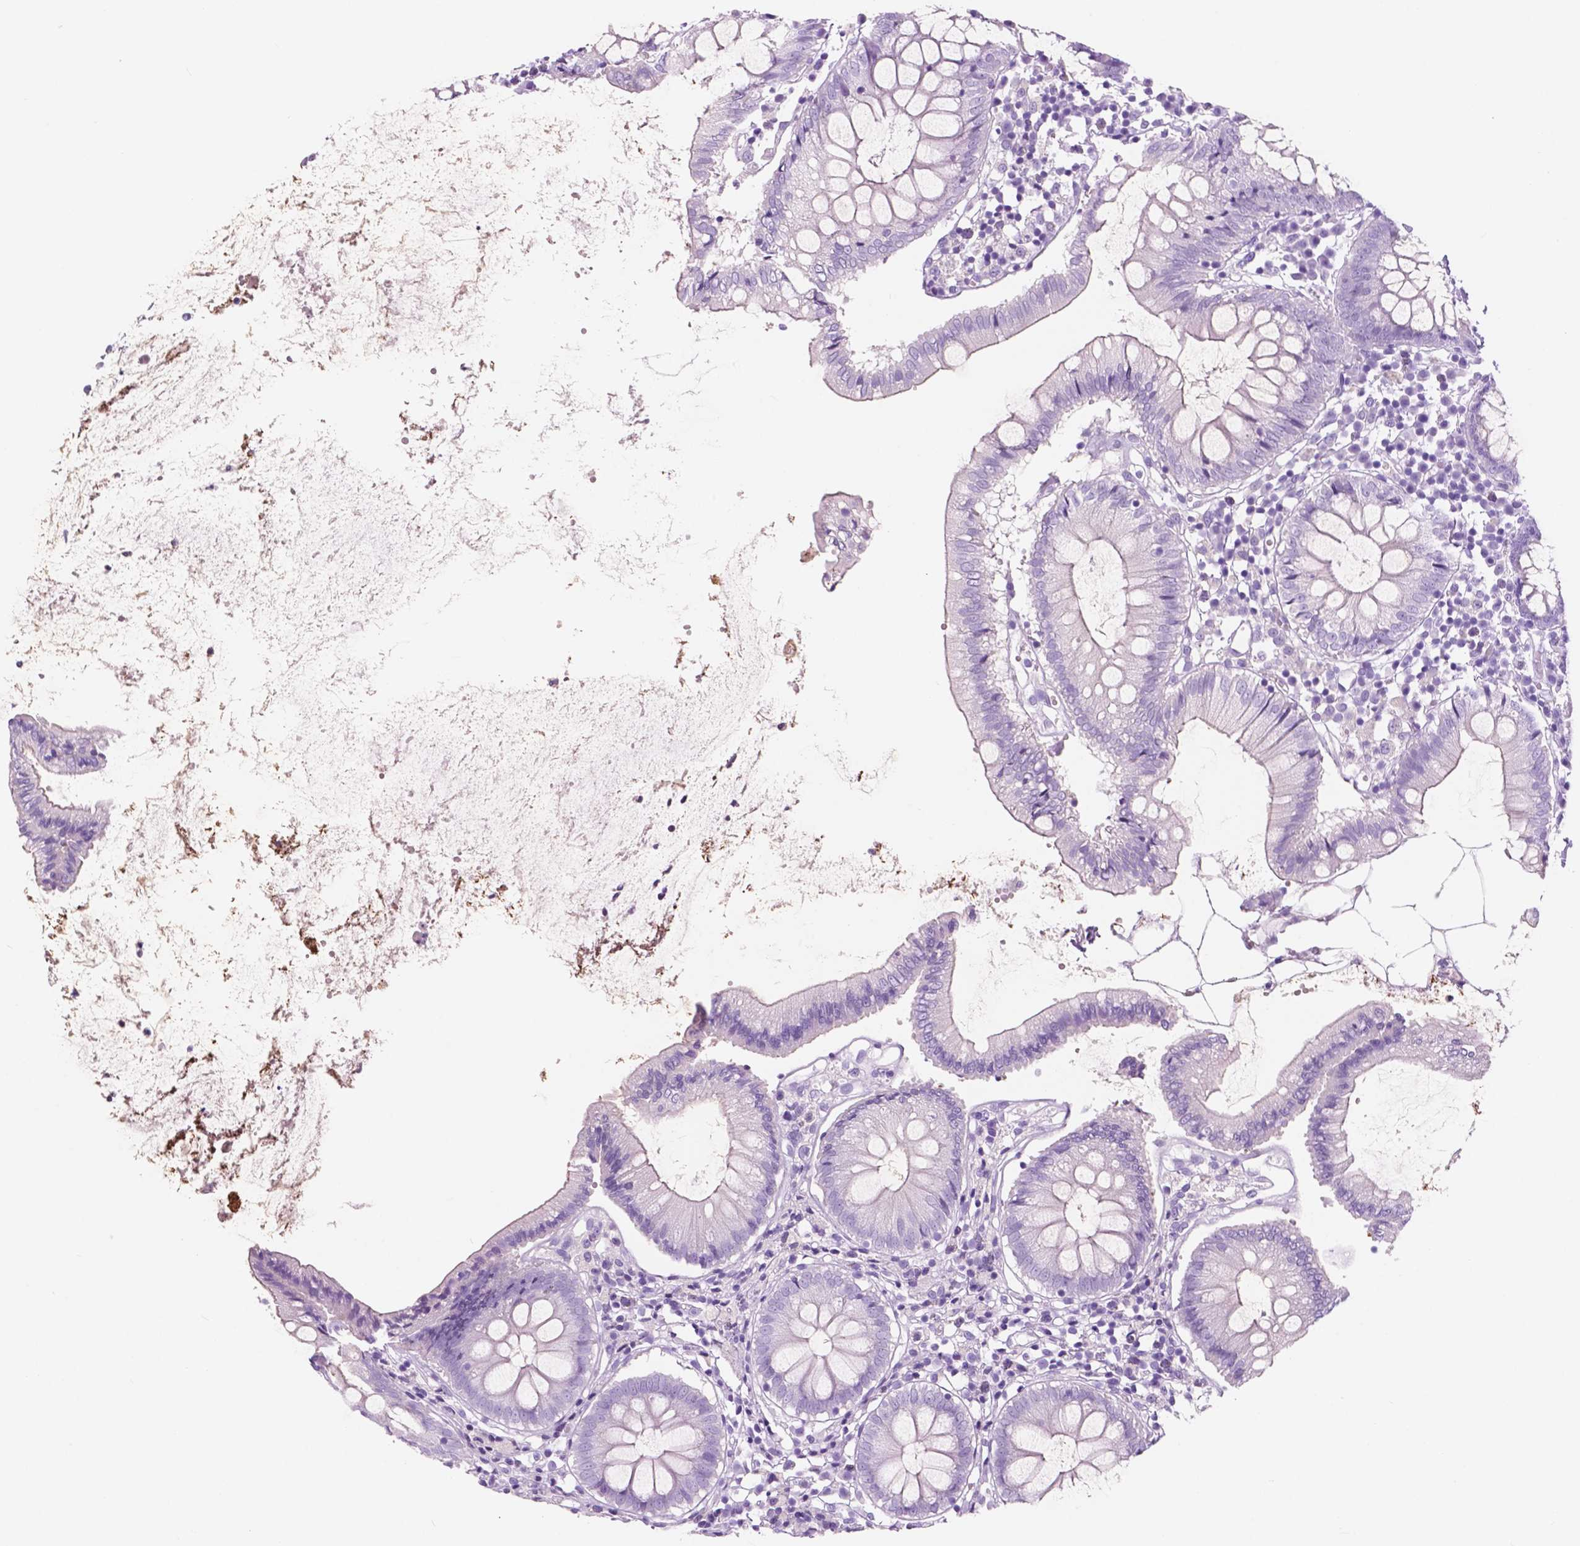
{"staining": {"intensity": "negative", "quantity": "none", "location": "none"}, "tissue": "colon", "cell_type": "Endothelial cells", "image_type": "normal", "snomed": [{"axis": "morphology", "description": "Normal tissue, NOS"}, {"axis": "morphology", "description": "Adenocarcinoma, NOS"}, {"axis": "topography", "description": "Colon"}], "caption": "Immunohistochemical staining of unremarkable colon demonstrates no significant expression in endothelial cells.", "gene": "CUZD1", "patient": {"sex": "male", "age": 83}}